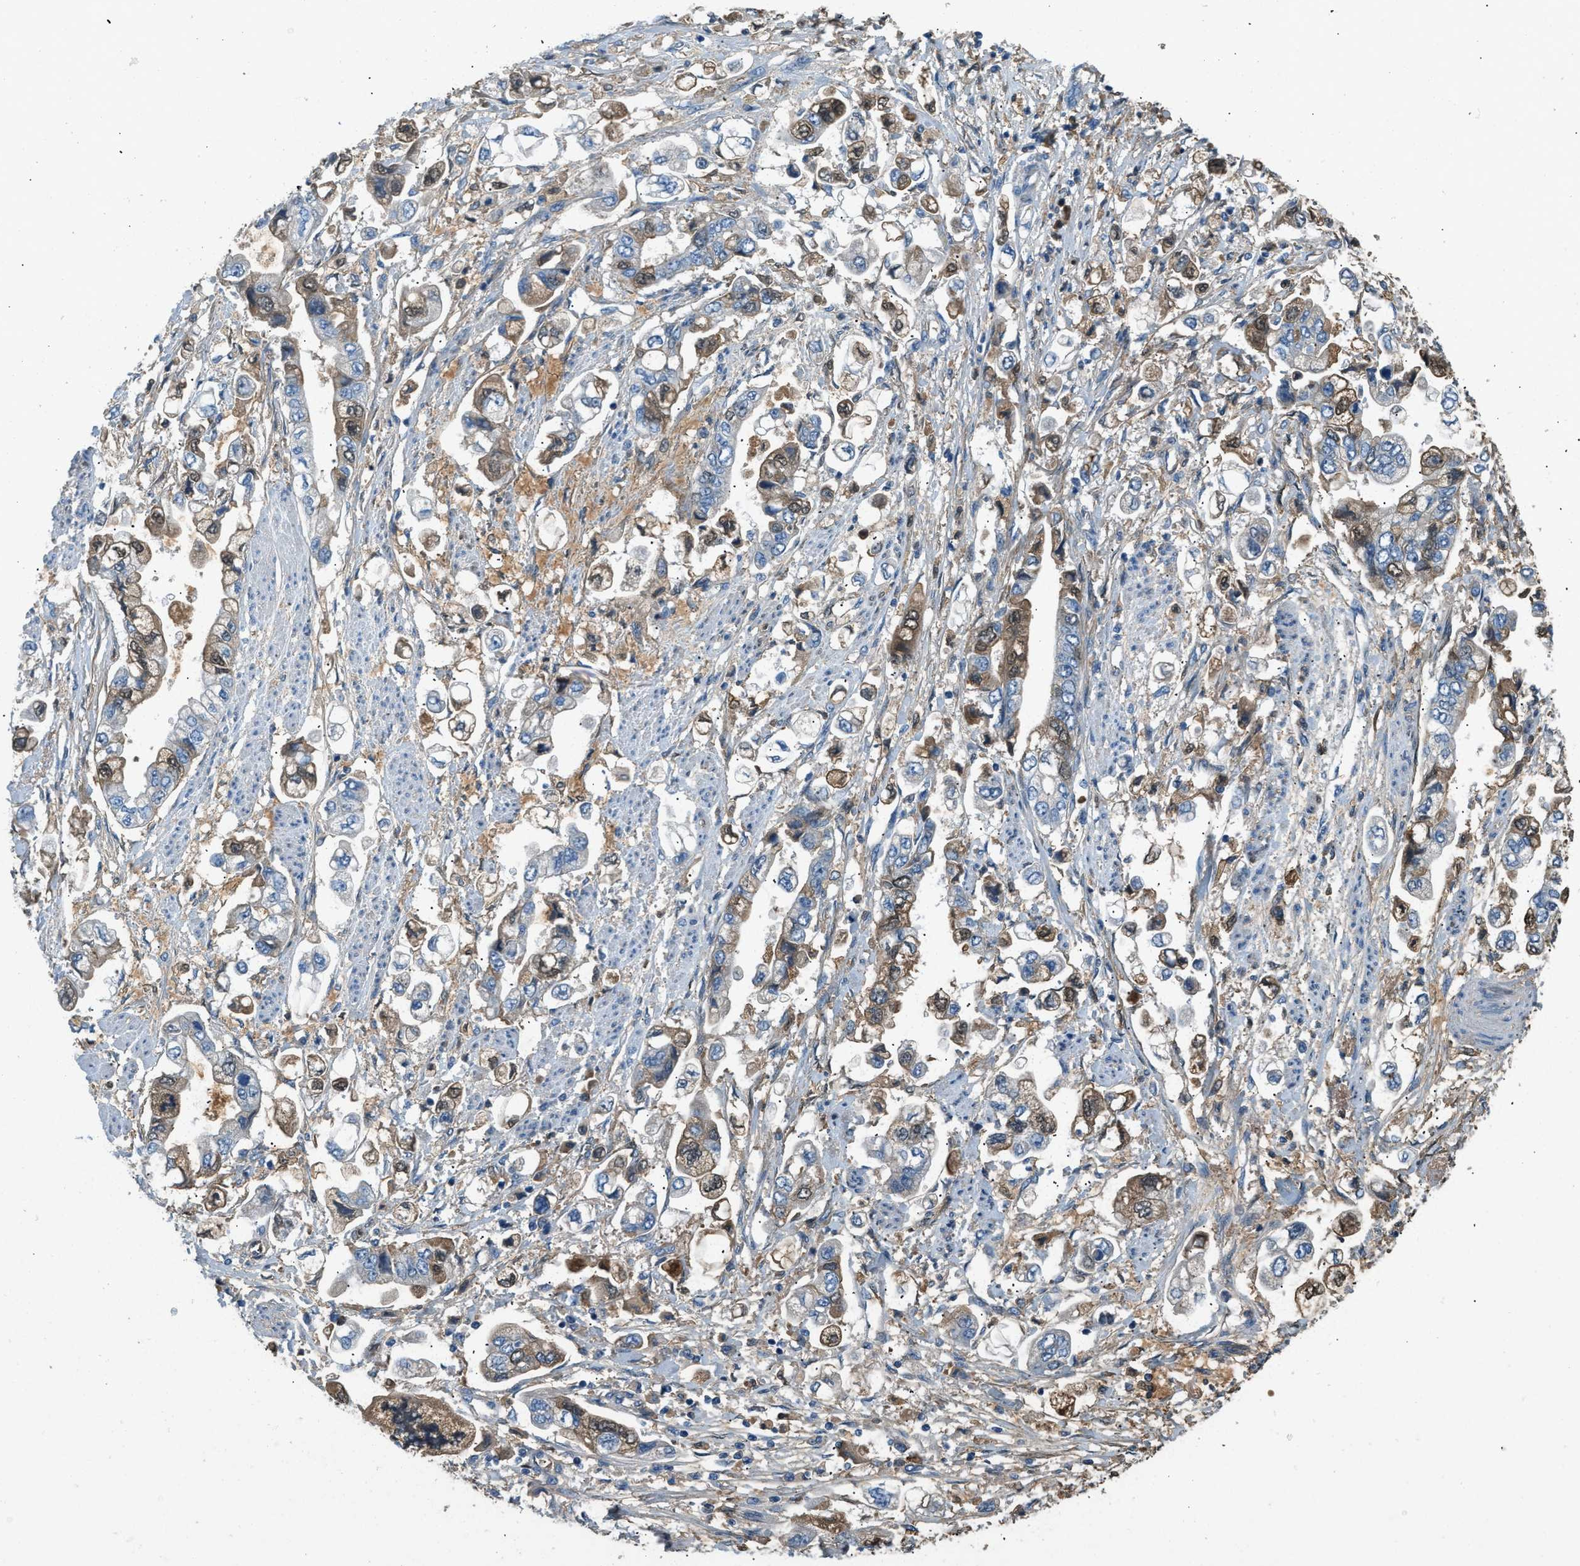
{"staining": {"intensity": "moderate", "quantity": "25%-75%", "location": "cytoplasmic/membranous,nuclear"}, "tissue": "stomach cancer", "cell_type": "Tumor cells", "image_type": "cancer", "snomed": [{"axis": "morphology", "description": "Normal tissue, NOS"}, {"axis": "morphology", "description": "Adenocarcinoma, NOS"}, {"axis": "topography", "description": "Stomach"}], "caption": "Brown immunohistochemical staining in stomach adenocarcinoma reveals moderate cytoplasmic/membranous and nuclear staining in approximately 25%-75% of tumor cells.", "gene": "STC1", "patient": {"sex": "male", "age": 62}}